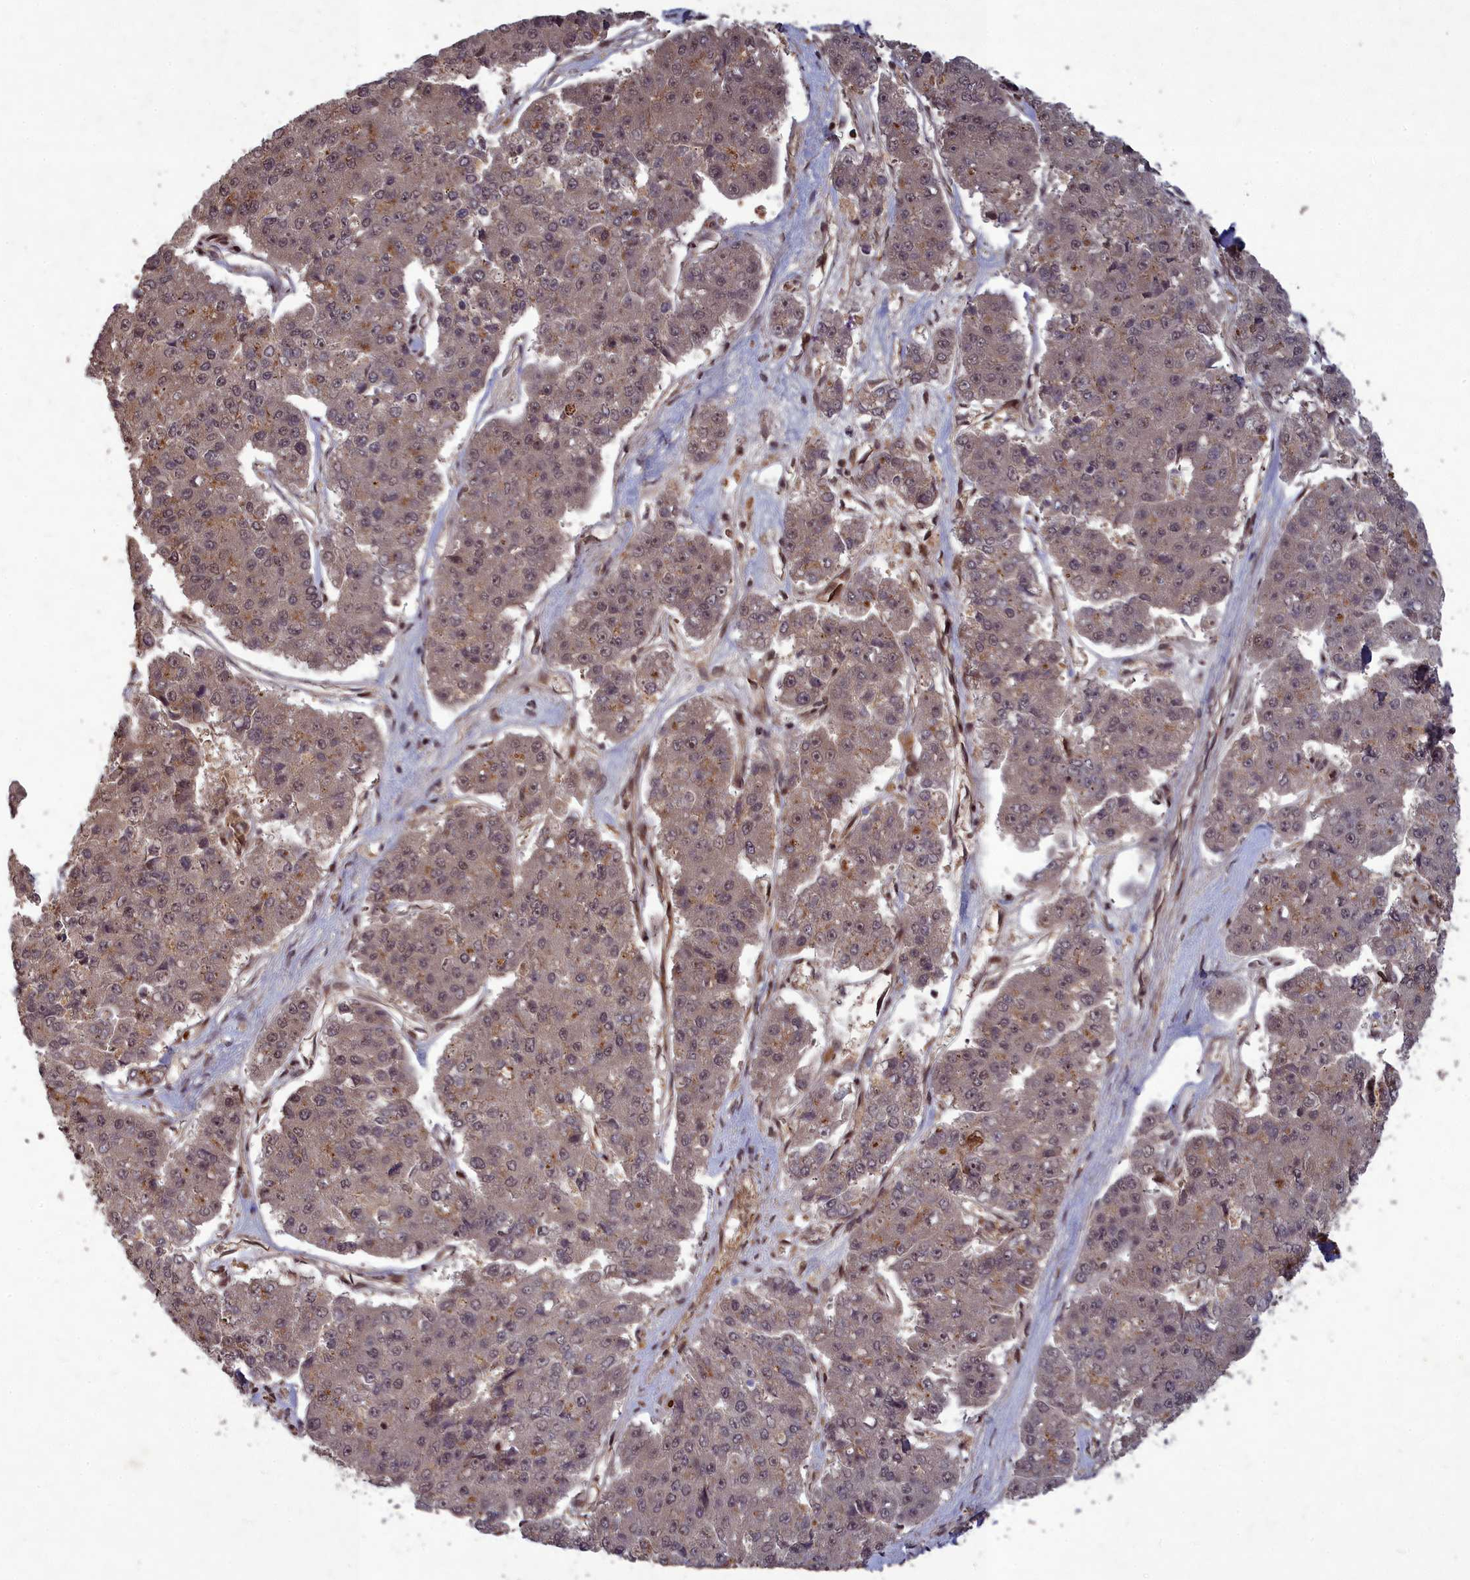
{"staining": {"intensity": "weak", "quantity": "25%-75%", "location": "cytoplasmic/membranous,nuclear"}, "tissue": "pancreatic cancer", "cell_type": "Tumor cells", "image_type": "cancer", "snomed": [{"axis": "morphology", "description": "Adenocarcinoma, NOS"}, {"axis": "topography", "description": "Pancreas"}], "caption": "Immunohistochemistry (IHC) (DAB) staining of human adenocarcinoma (pancreatic) demonstrates weak cytoplasmic/membranous and nuclear protein expression in approximately 25%-75% of tumor cells. (DAB (3,3'-diaminobenzidine) IHC with brightfield microscopy, high magnification).", "gene": "SRMS", "patient": {"sex": "male", "age": 50}}